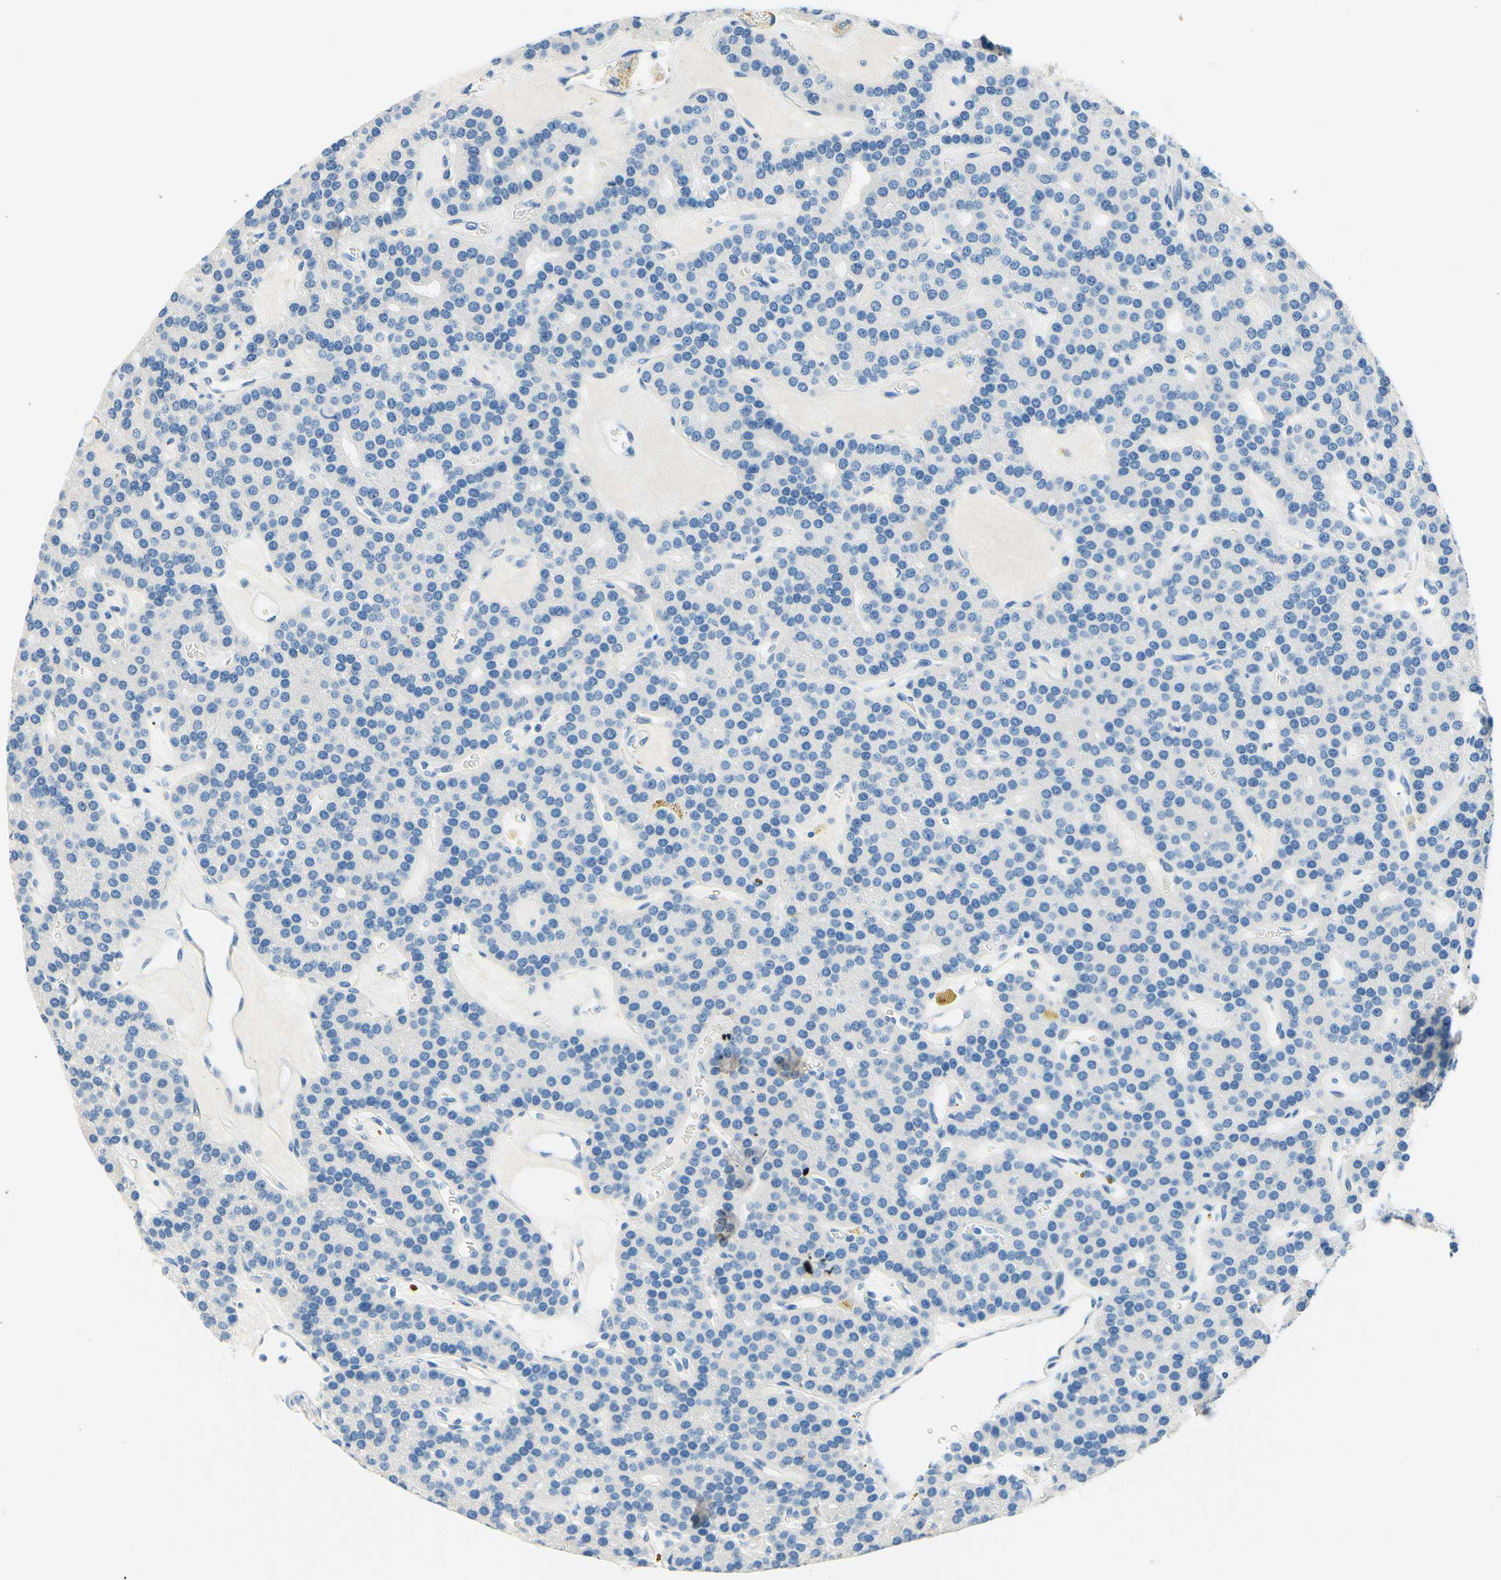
{"staining": {"intensity": "negative", "quantity": "none", "location": "none"}, "tissue": "parathyroid gland", "cell_type": "Glandular cells", "image_type": "normal", "snomed": [{"axis": "morphology", "description": "Normal tissue, NOS"}, {"axis": "morphology", "description": "Adenoma, NOS"}, {"axis": "topography", "description": "Parathyroid gland"}], "caption": "This is an immunohistochemistry (IHC) image of normal human parathyroid gland. There is no expression in glandular cells.", "gene": "PASD1", "patient": {"sex": "female", "age": 86}}